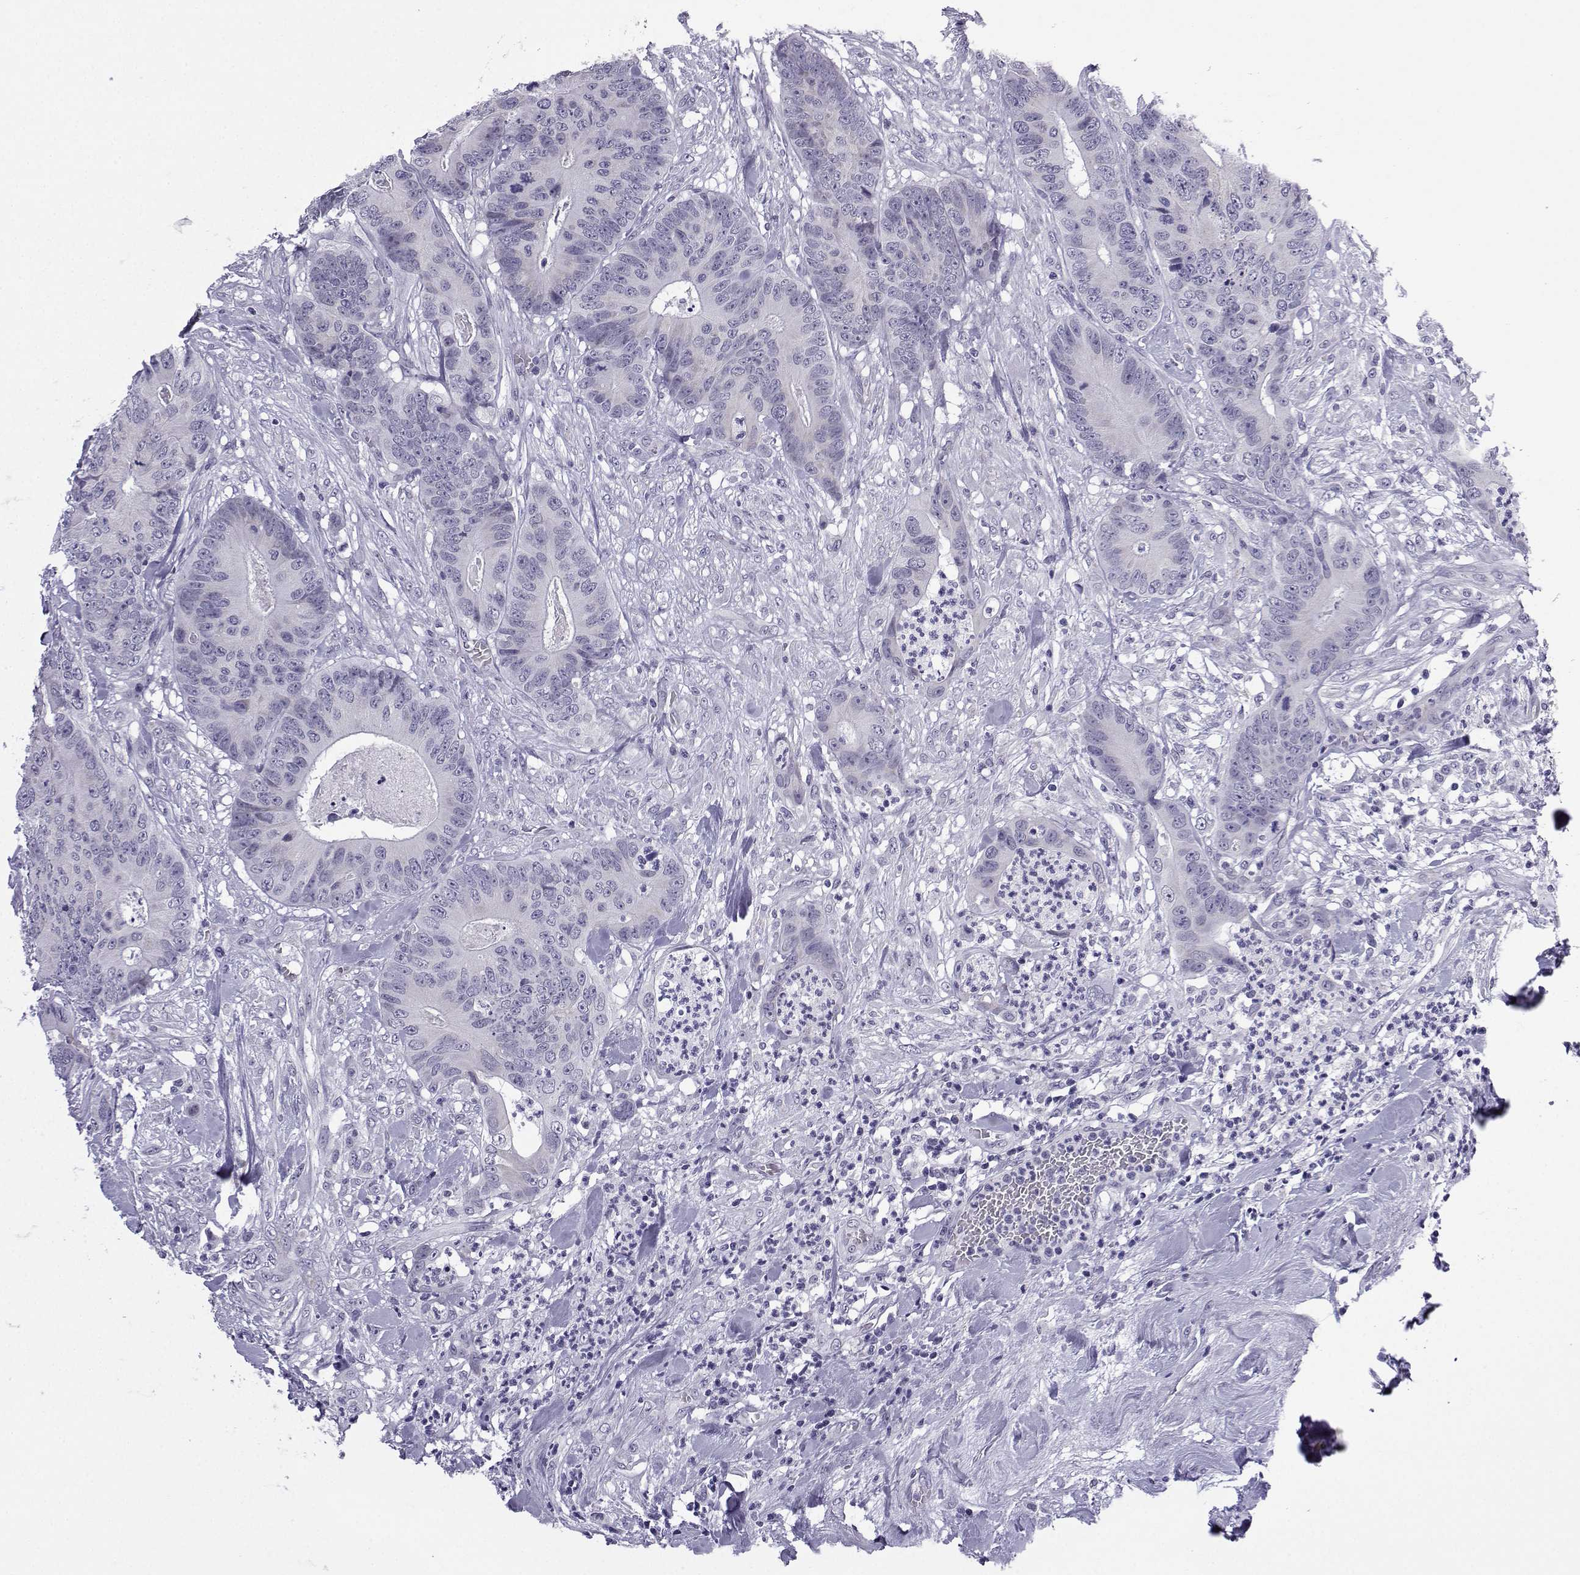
{"staining": {"intensity": "negative", "quantity": "none", "location": "none"}, "tissue": "colorectal cancer", "cell_type": "Tumor cells", "image_type": "cancer", "snomed": [{"axis": "morphology", "description": "Adenocarcinoma, NOS"}, {"axis": "topography", "description": "Colon"}], "caption": "Immunohistochemistry of human colorectal cancer (adenocarcinoma) demonstrates no expression in tumor cells.", "gene": "ACRBP", "patient": {"sex": "male", "age": 84}}